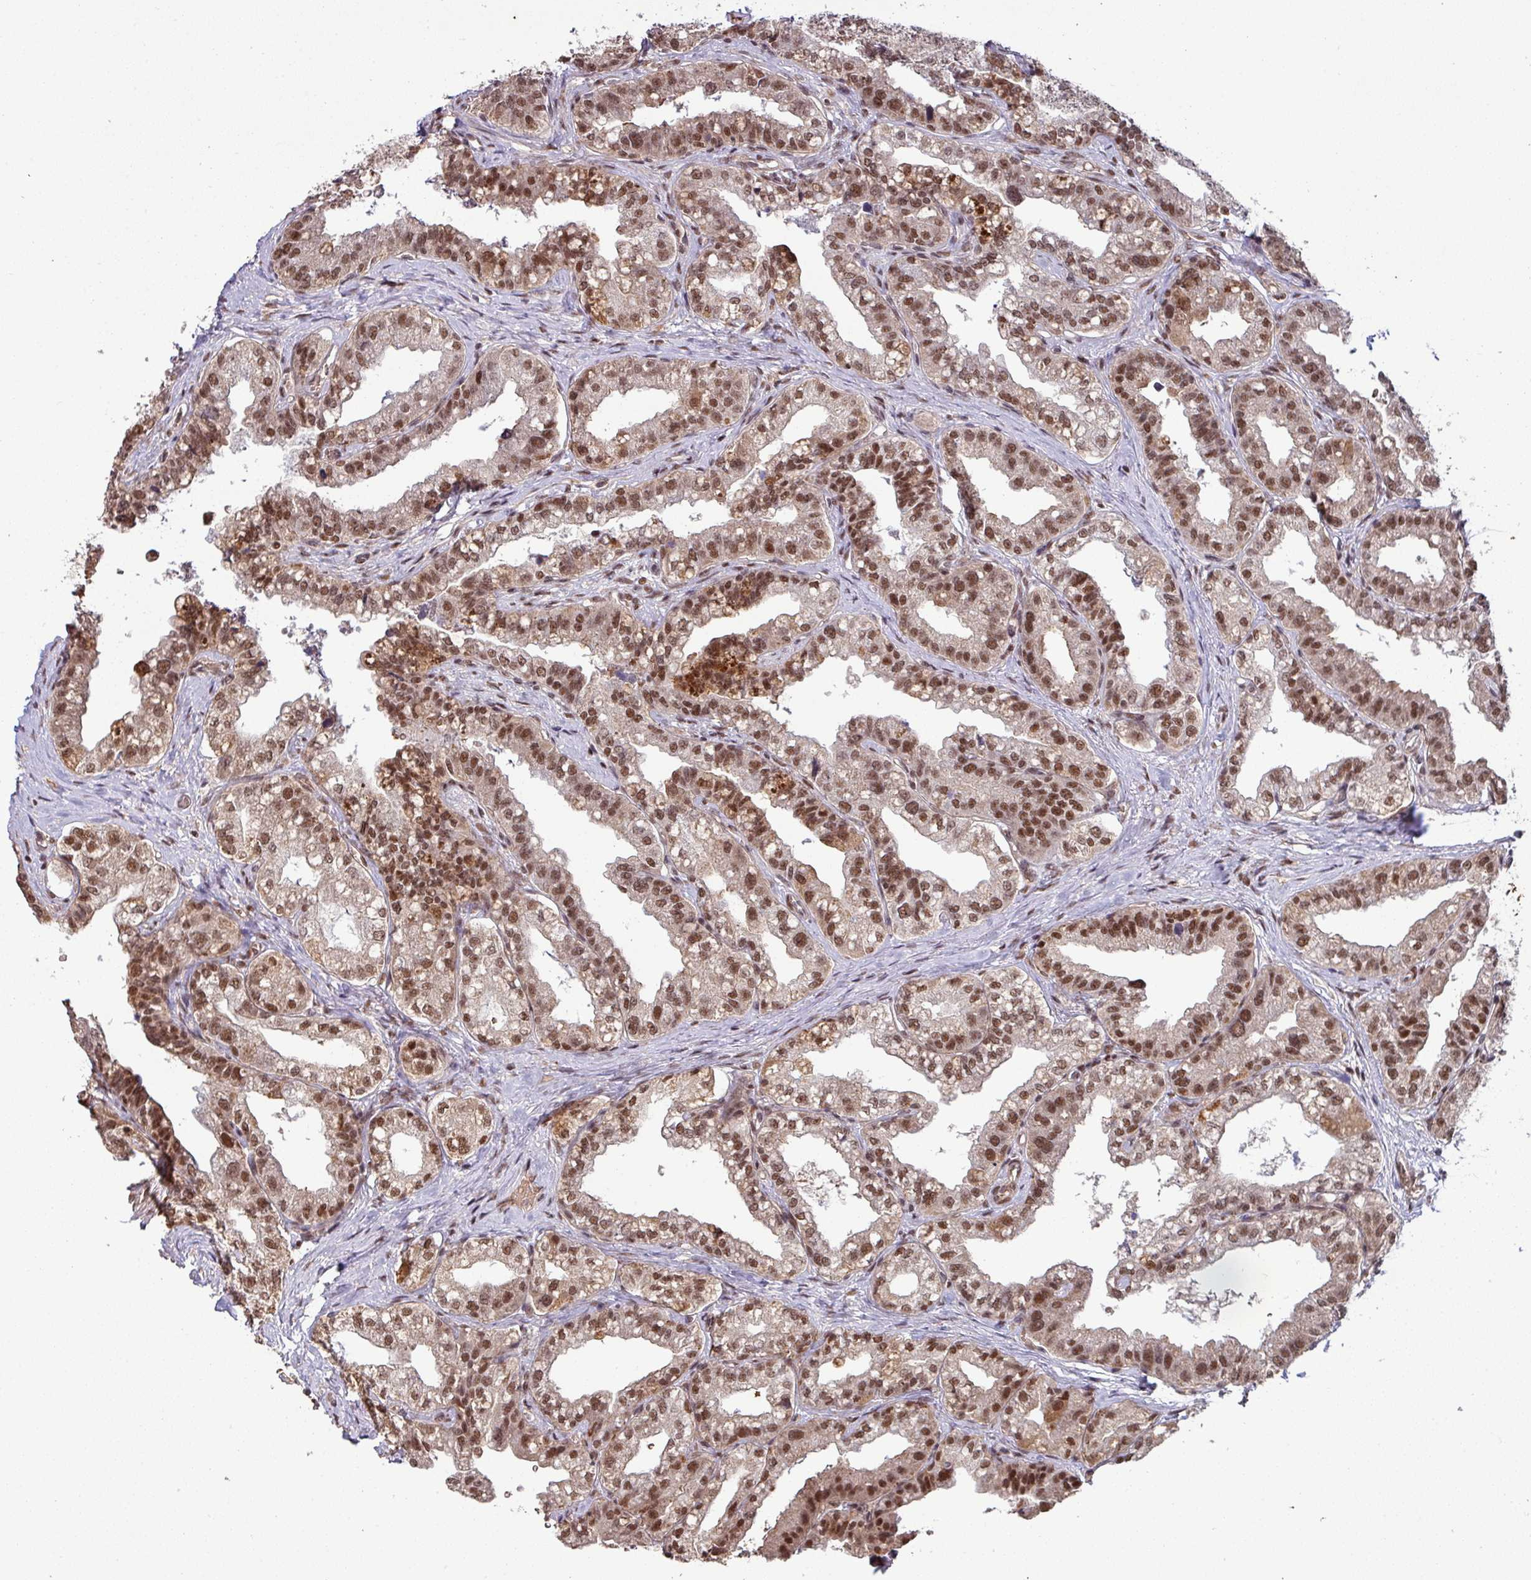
{"staining": {"intensity": "strong", "quantity": ">75%", "location": "nuclear"}, "tissue": "seminal vesicle", "cell_type": "Glandular cells", "image_type": "normal", "snomed": [{"axis": "morphology", "description": "Normal tissue, NOS"}, {"axis": "topography", "description": "Seminal veicle"}, {"axis": "topography", "description": "Peripheral nerve tissue"}], "caption": "Strong nuclear expression is present in approximately >75% of glandular cells in benign seminal vesicle. The staining was performed using DAB (3,3'-diaminobenzidine) to visualize the protein expression in brown, while the nuclei were stained in blue with hematoxylin (Magnification: 20x).", "gene": "PHF23", "patient": {"sex": "male", "age": 60}}